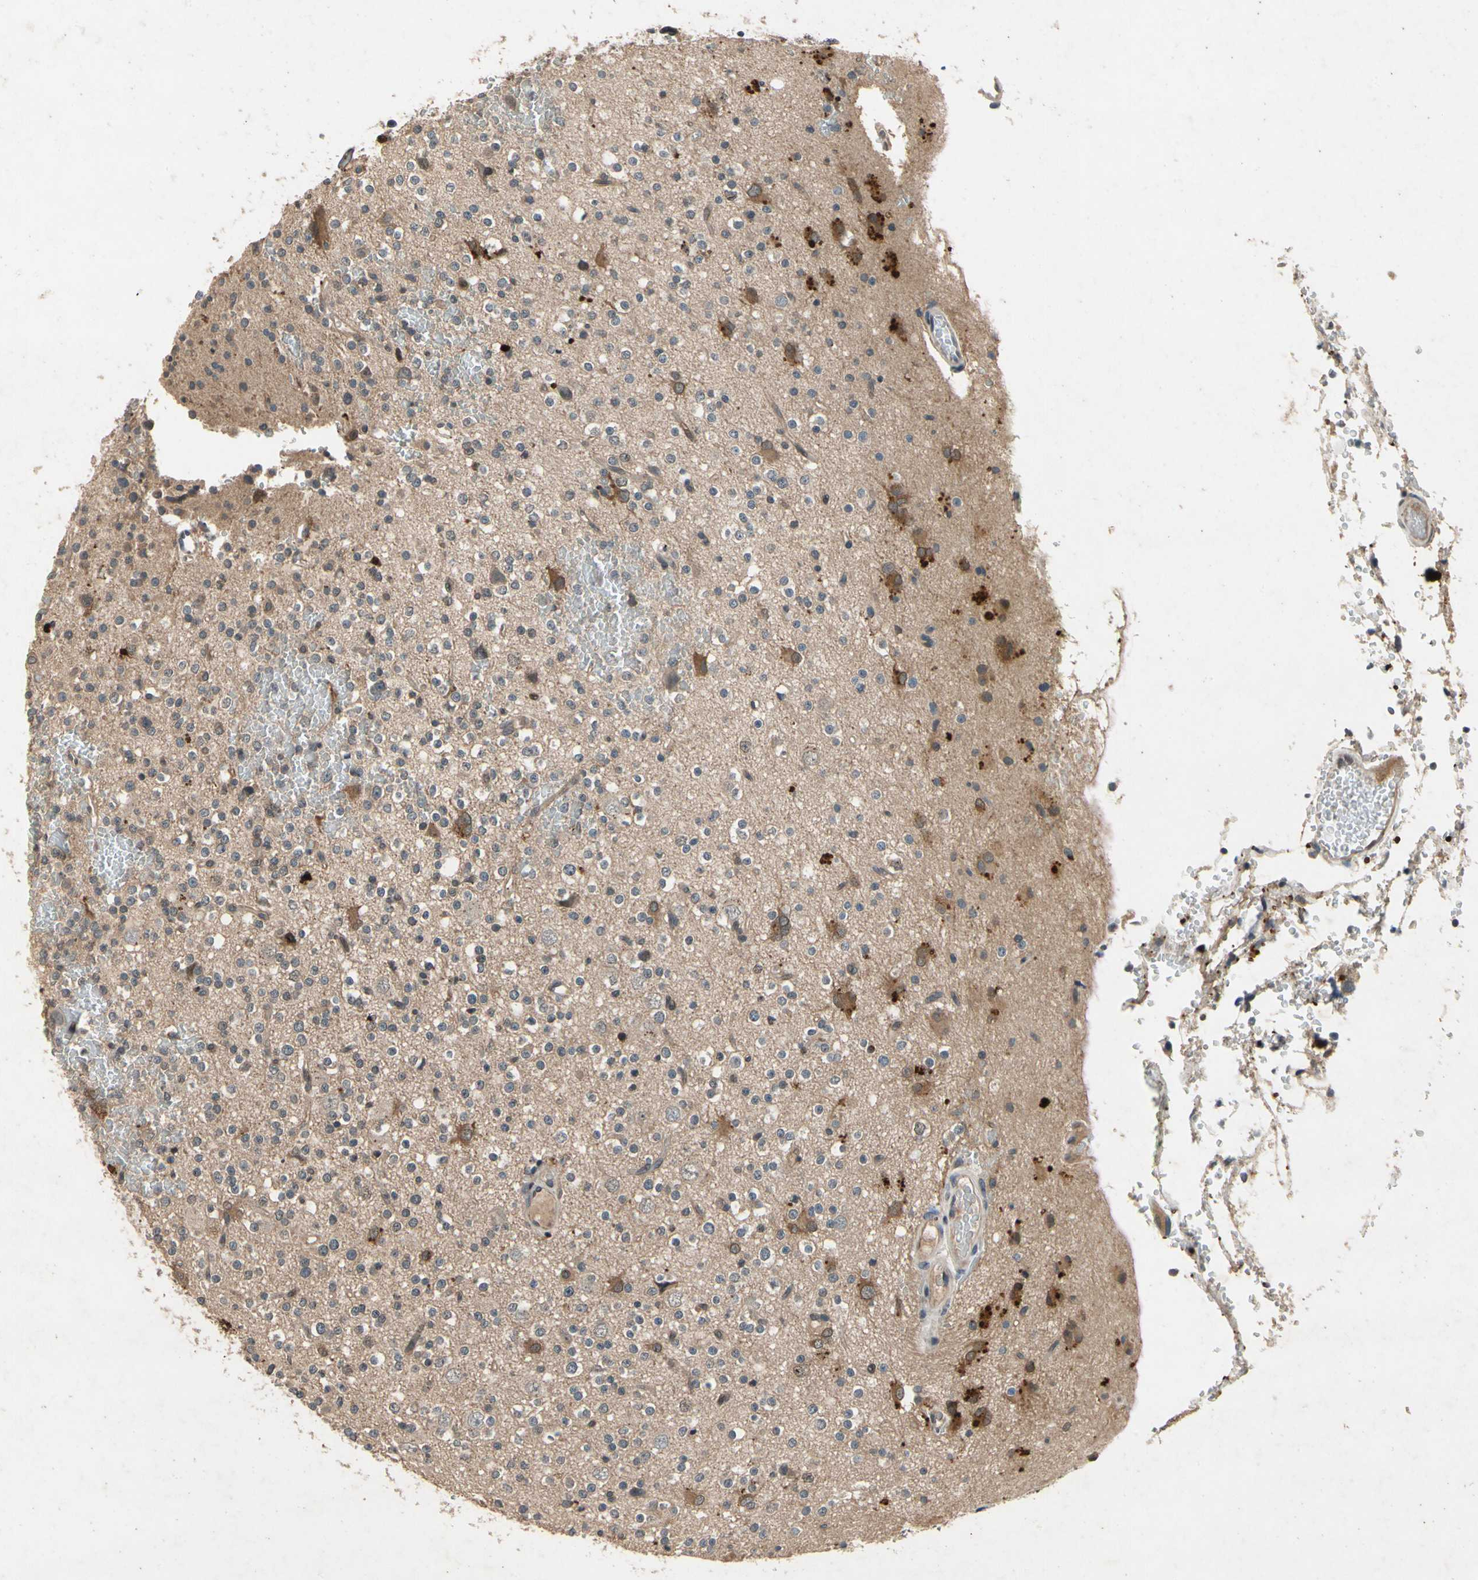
{"staining": {"intensity": "moderate", "quantity": "<25%", "location": "cytoplasmic/membranous"}, "tissue": "glioma", "cell_type": "Tumor cells", "image_type": "cancer", "snomed": [{"axis": "morphology", "description": "Glioma, malignant, High grade"}, {"axis": "topography", "description": "Brain"}], "caption": "About <25% of tumor cells in human glioma demonstrate moderate cytoplasmic/membranous protein expression as visualized by brown immunohistochemical staining.", "gene": "DPY19L3", "patient": {"sex": "male", "age": 47}}